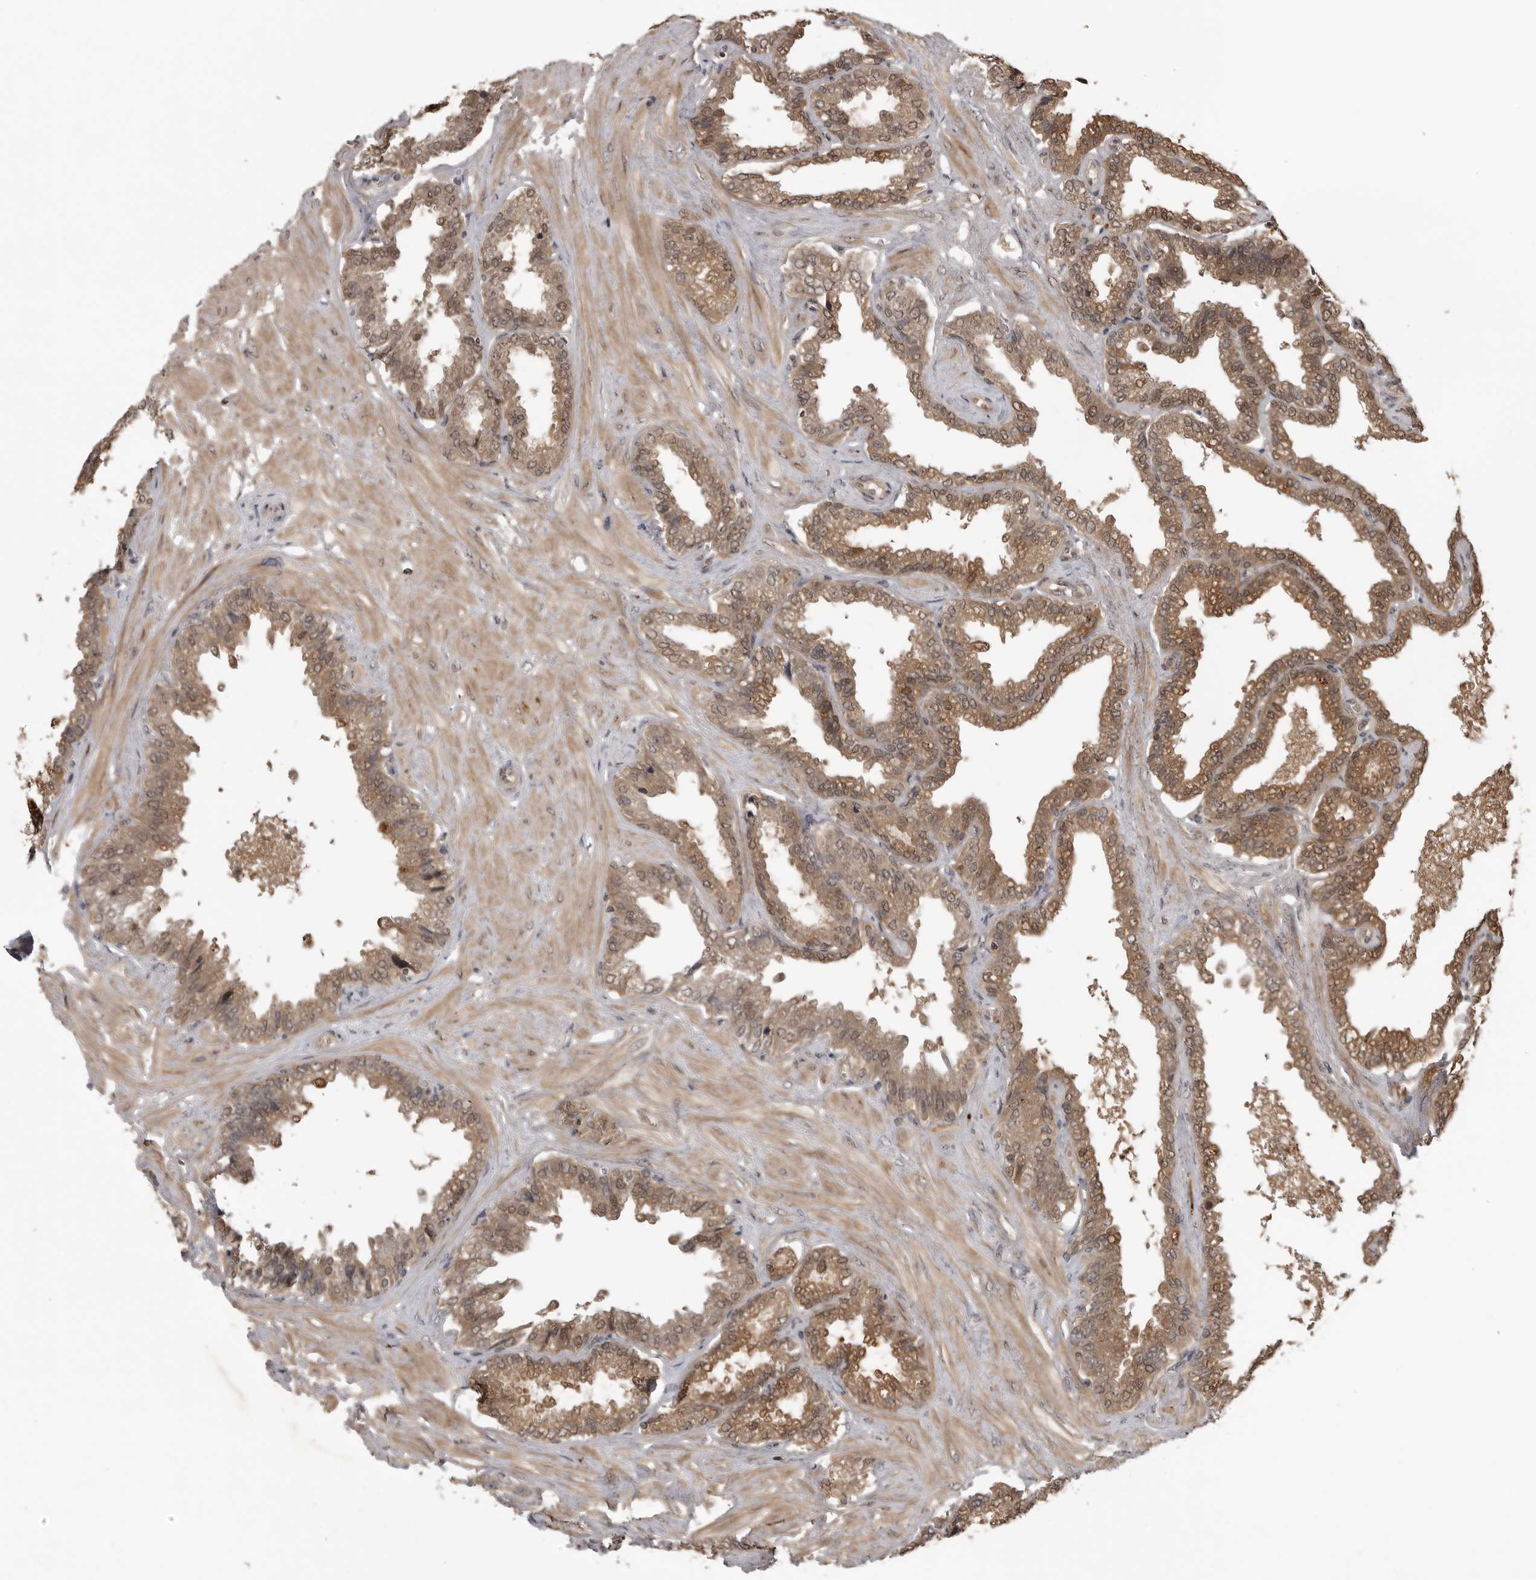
{"staining": {"intensity": "moderate", "quantity": ">75%", "location": "cytoplasmic/membranous,nuclear"}, "tissue": "seminal vesicle", "cell_type": "Glandular cells", "image_type": "normal", "snomed": [{"axis": "morphology", "description": "Normal tissue, NOS"}, {"axis": "topography", "description": "Seminal veicle"}], "caption": "Human seminal vesicle stained with a brown dye reveals moderate cytoplasmic/membranous,nuclear positive expression in approximately >75% of glandular cells.", "gene": "AKAP7", "patient": {"sex": "male", "age": 46}}